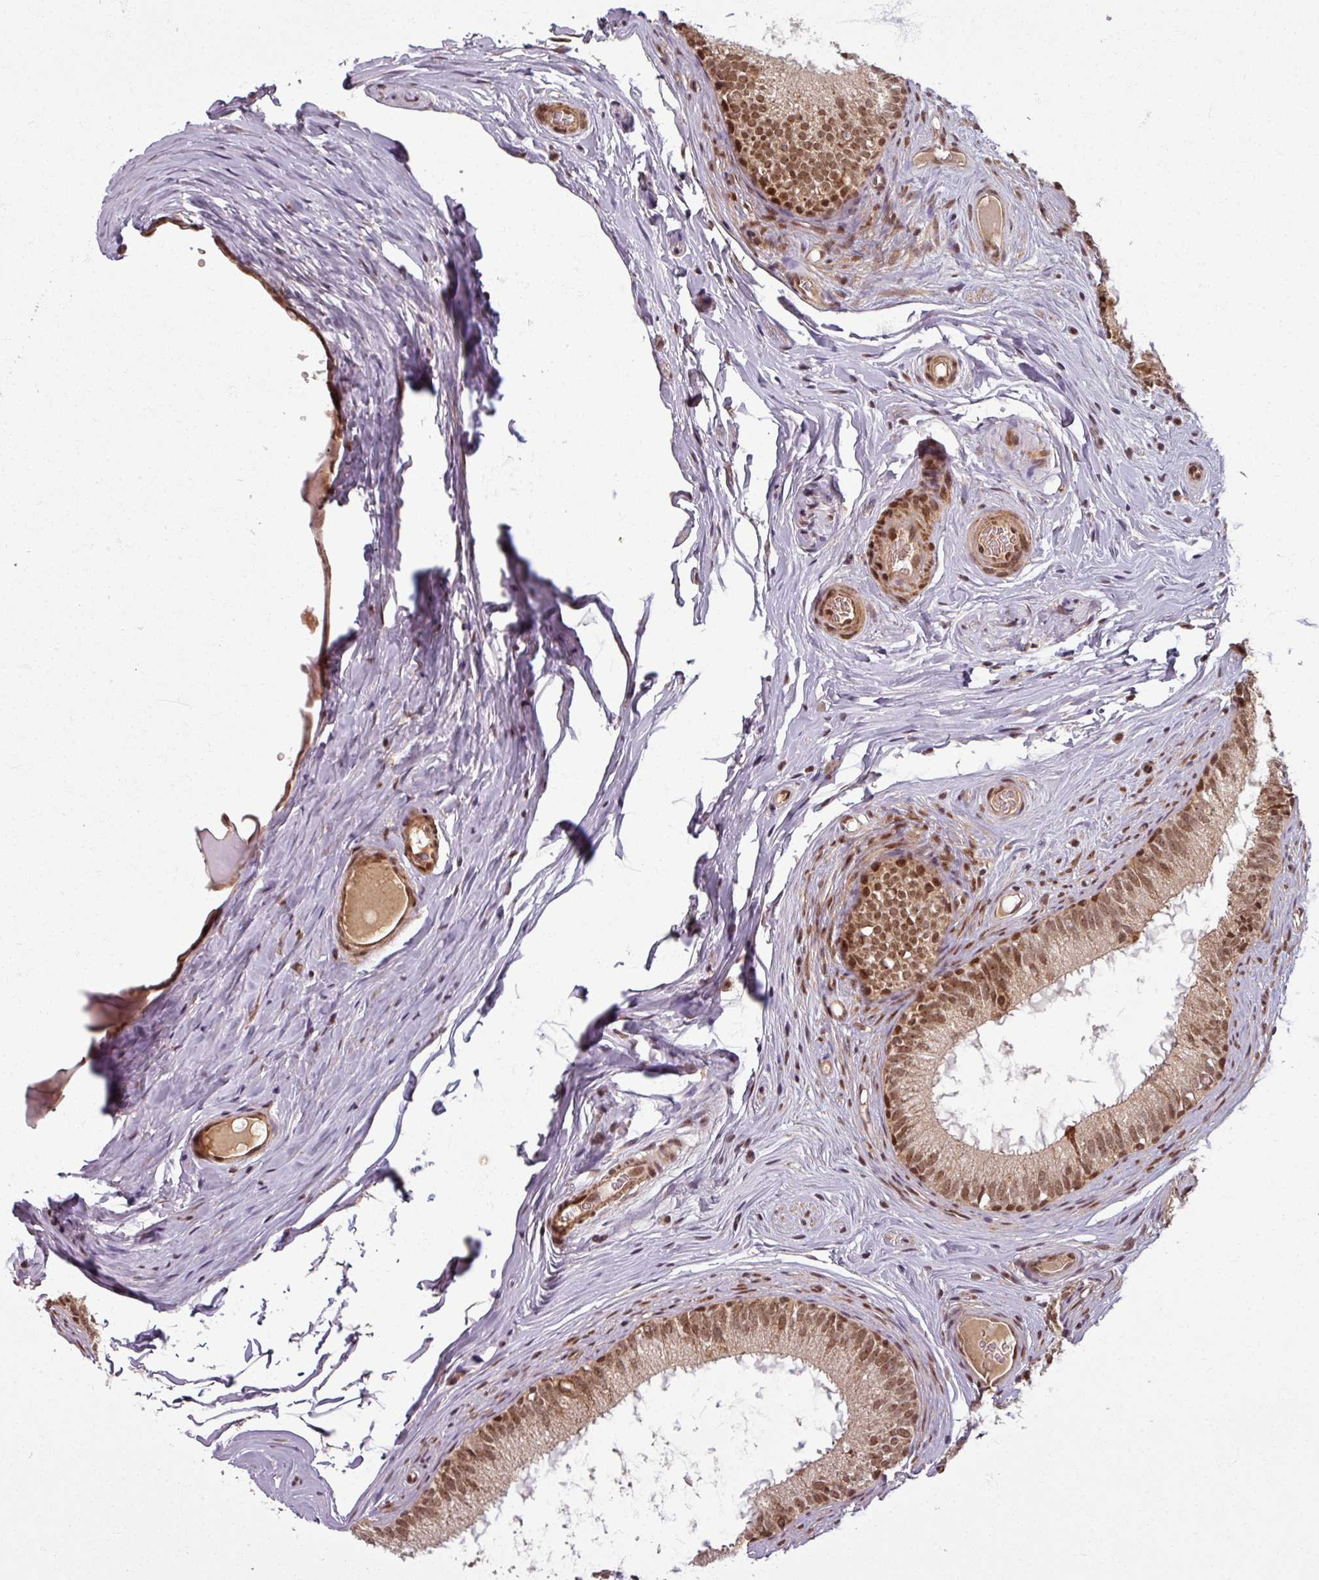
{"staining": {"intensity": "strong", "quantity": ">75%", "location": "cytoplasmic/membranous,nuclear"}, "tissue": "epididymis", "cell_type": "Glandular cells", "image_type": "normal", "snomed": [{"axis": "morphology", "description": "Normal tissue, NOS"}, {"axis": "topography", "description": "Epididymis"}], "caption": "Protein staining of benign epididymis reveals strong cytoplasmic/membranous,nuclear expression in approximately >75% of glandular cells.", "gene": "SWI5", "patient": {"sex": "male", "age": 25}}